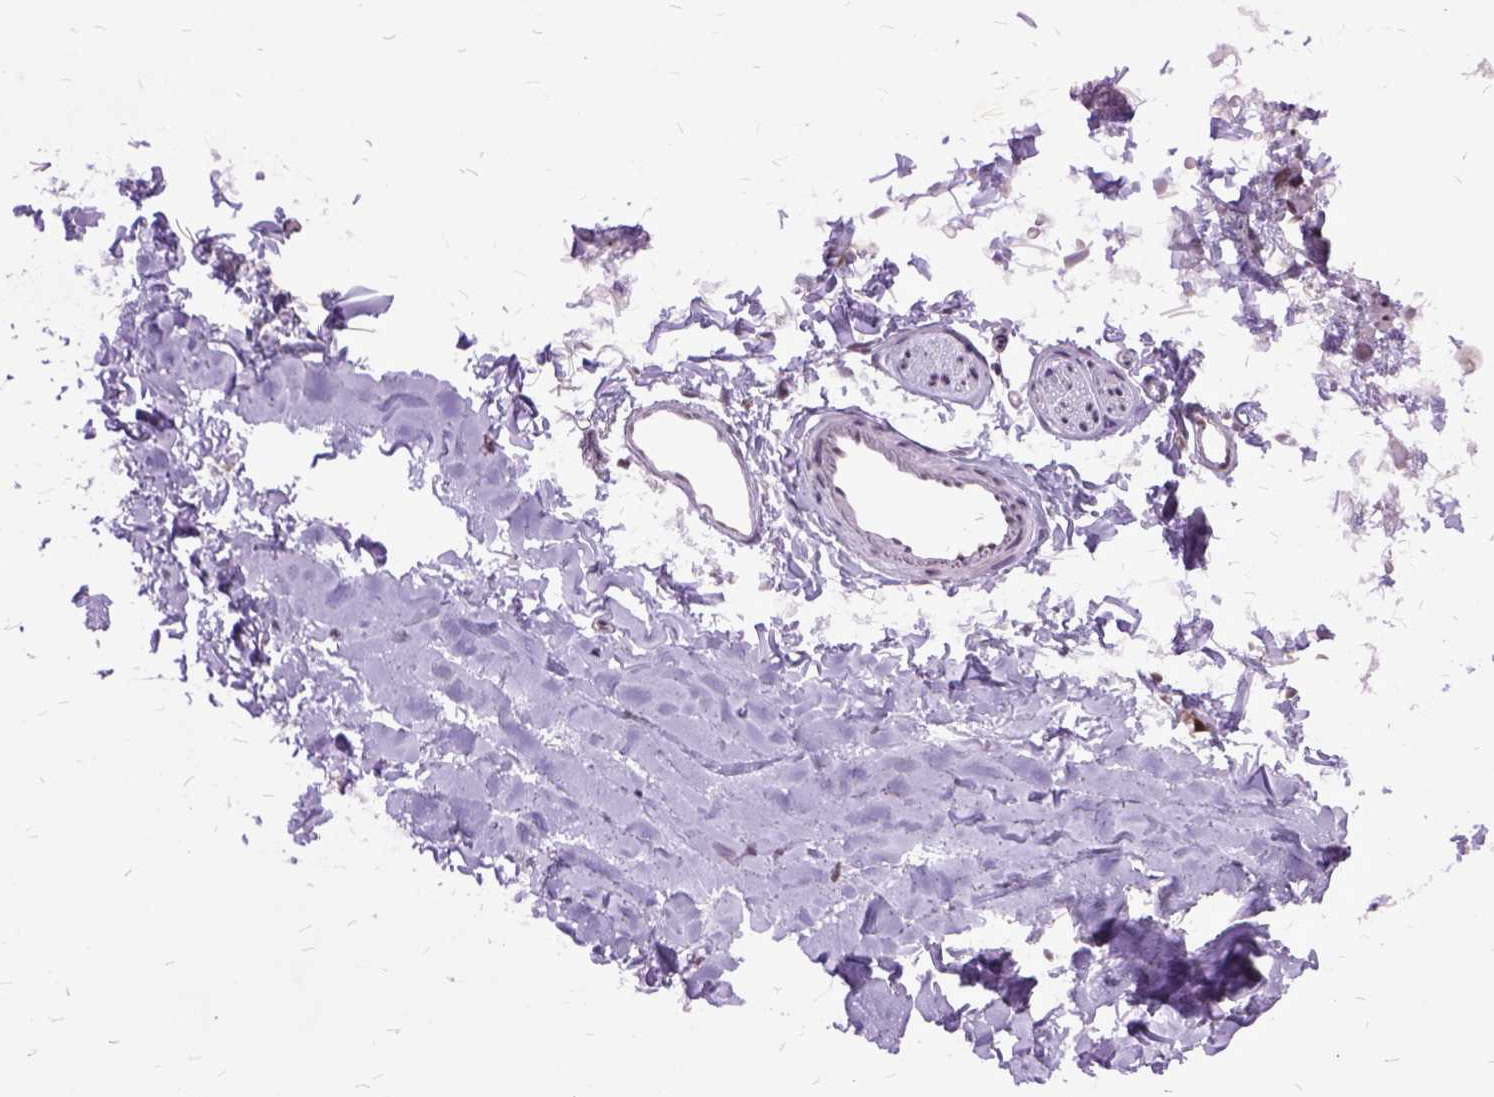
{"staining": {"intensity": "moderate", "quantity": ">75%", "location": "nuclear"}, "tissue": "soft tissue", "cell_type": "Chondrocytes", "image_type": "normal", "snomed": [{"axis": "morphology", "description": "Normal tissue, NOS"}, {"axis": "topography", "description": "Cartilage tissue"}, {"axis": "topography", "description": "Bronchus"}], "caption": "Brown immunohistochemical staining in unremarkable human soft tissue demonstrates moderate nuclear positivity in about >75% of chondrocytes.", "gene": "ORC5", "patient": {"sex": "female", "age": 79}}